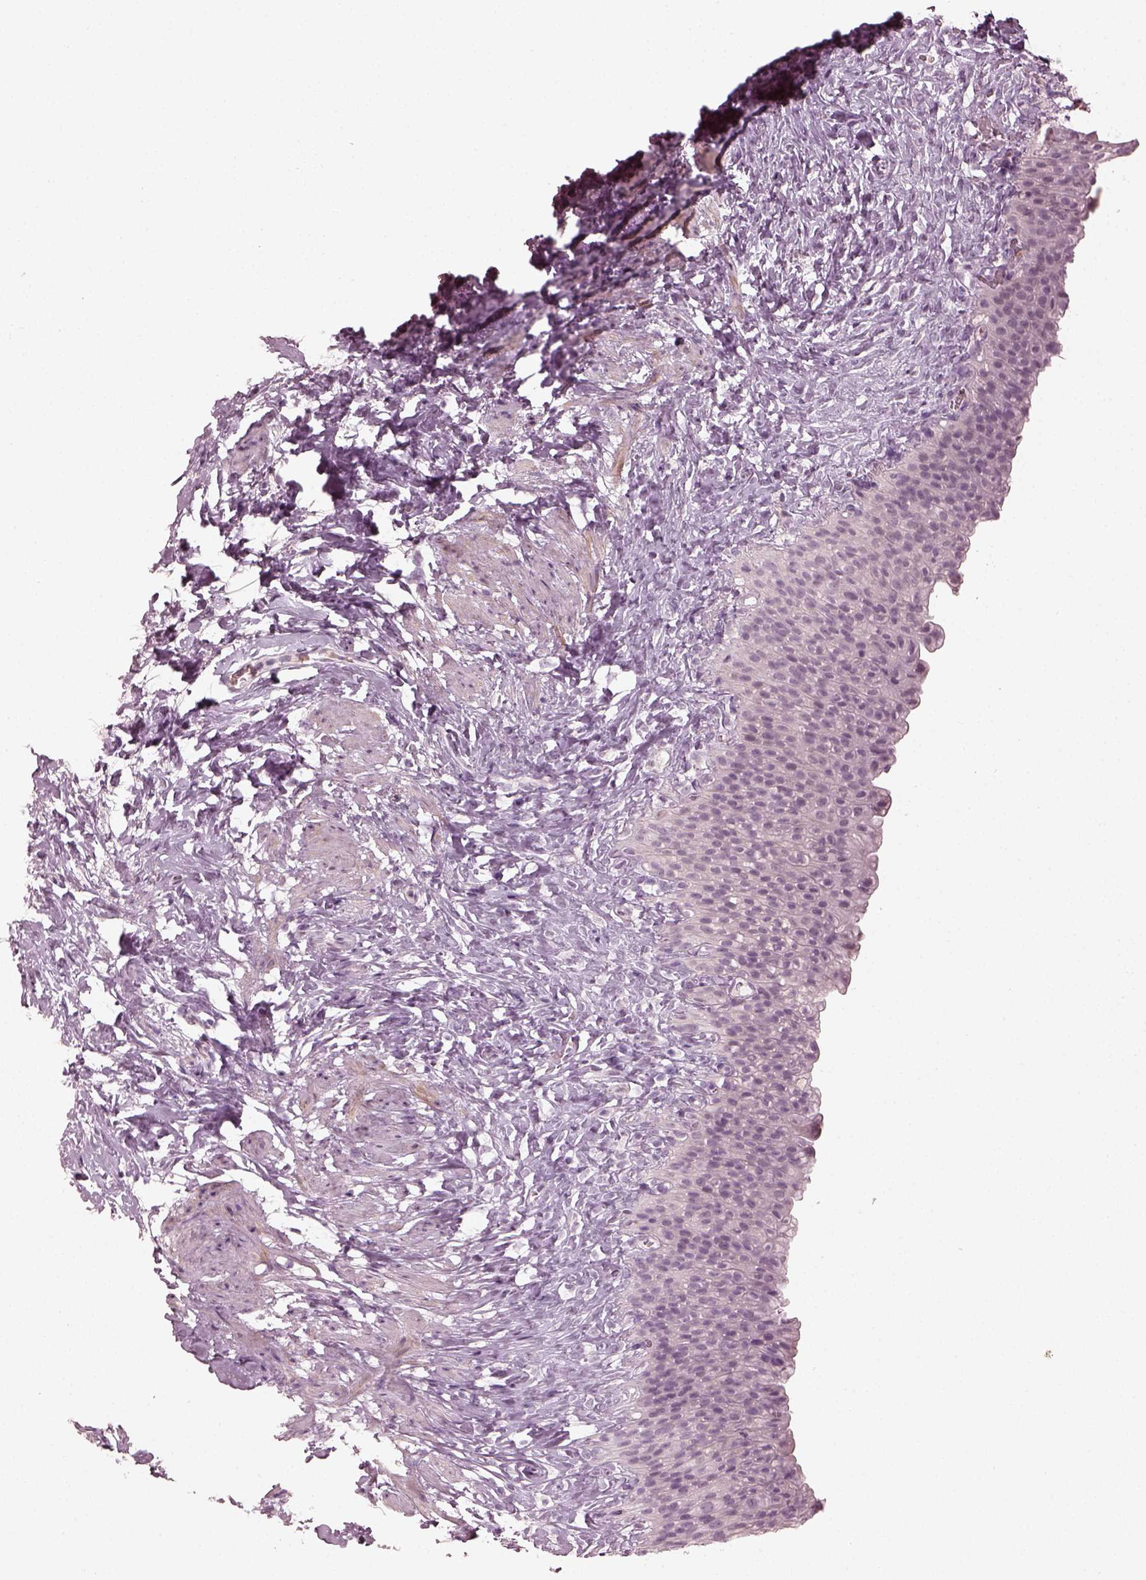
{"staining": {"intensity": "negative", "quantity": "none", "location": "none"}, "tissue": "urinary bladder", "cell_type": "Urothelial cells", "image_type": "normal", "snomed": [{"axis": "morphology", "description": "Normal tissue, NOS"}, {"axis": "topography", "description": "Urinary bladder"}], "caption": "Normal urinary bladder was stained to show a protein in brown. There is no significant staining in urothelial cells. (DAB (3,3'-diaminobenzidine) immunohistochemistry (IHC) visualized using brightfield microscopy, high magnification).", "gene": "CCDC170", "patient": {"sex": "male", "age": 76}}